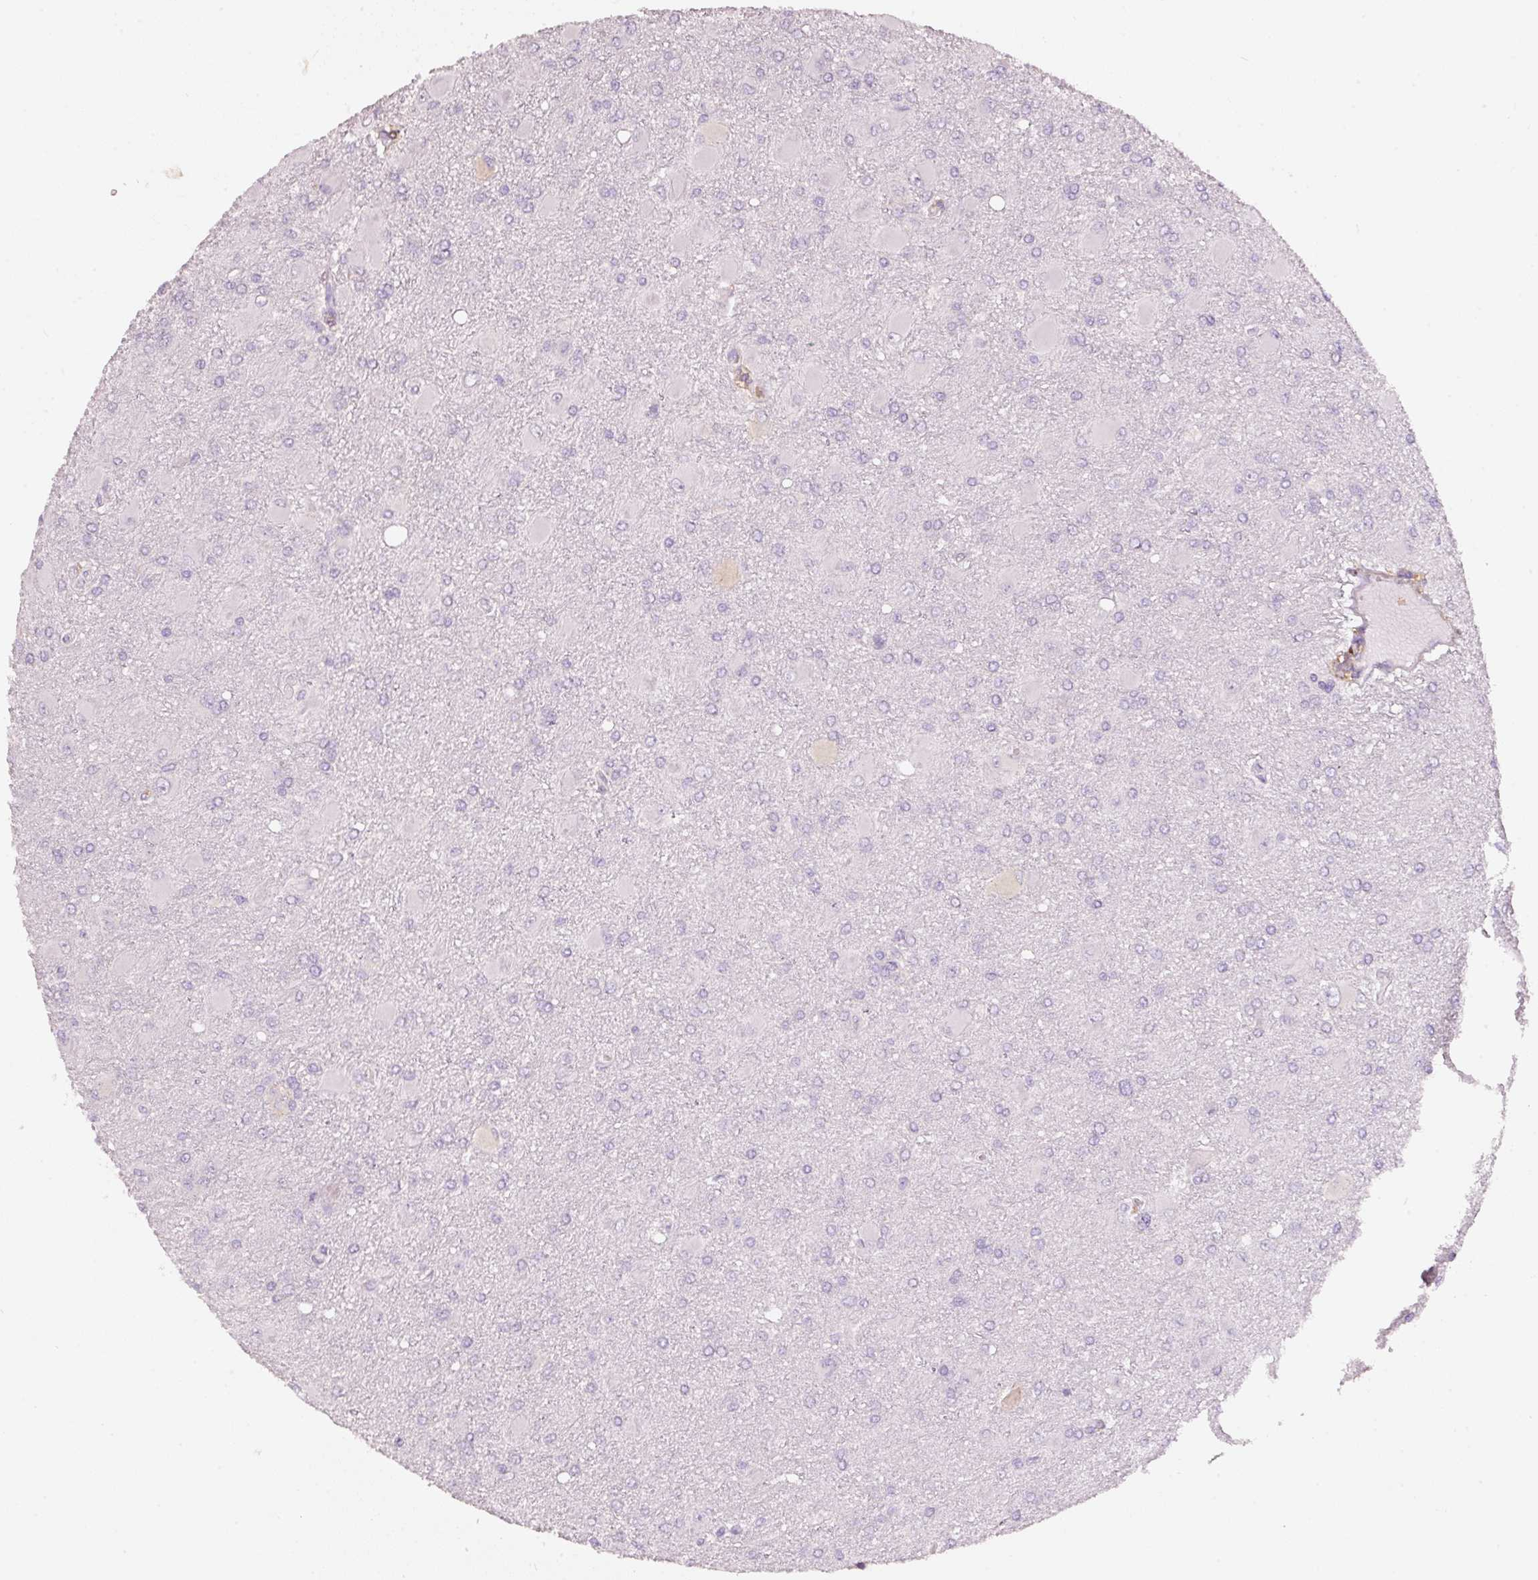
{"staining": {"intensity": "negative", "quantity": "none", "location": "none"}, "tissue": "glioma", "cell_type": "Tumor cells", "image_type": "cancer", "snomed": [{"axis": "morphology", "description": "Glioma, malignant, High grade"}, {"axis": "topography", "description": "Brain"}], "caption": "Tumor cells show no significant protein positivity in malignant glioma (high-grade).", "gene": "IQGAP2", "patient": {"sex": "male", "age": 67}}